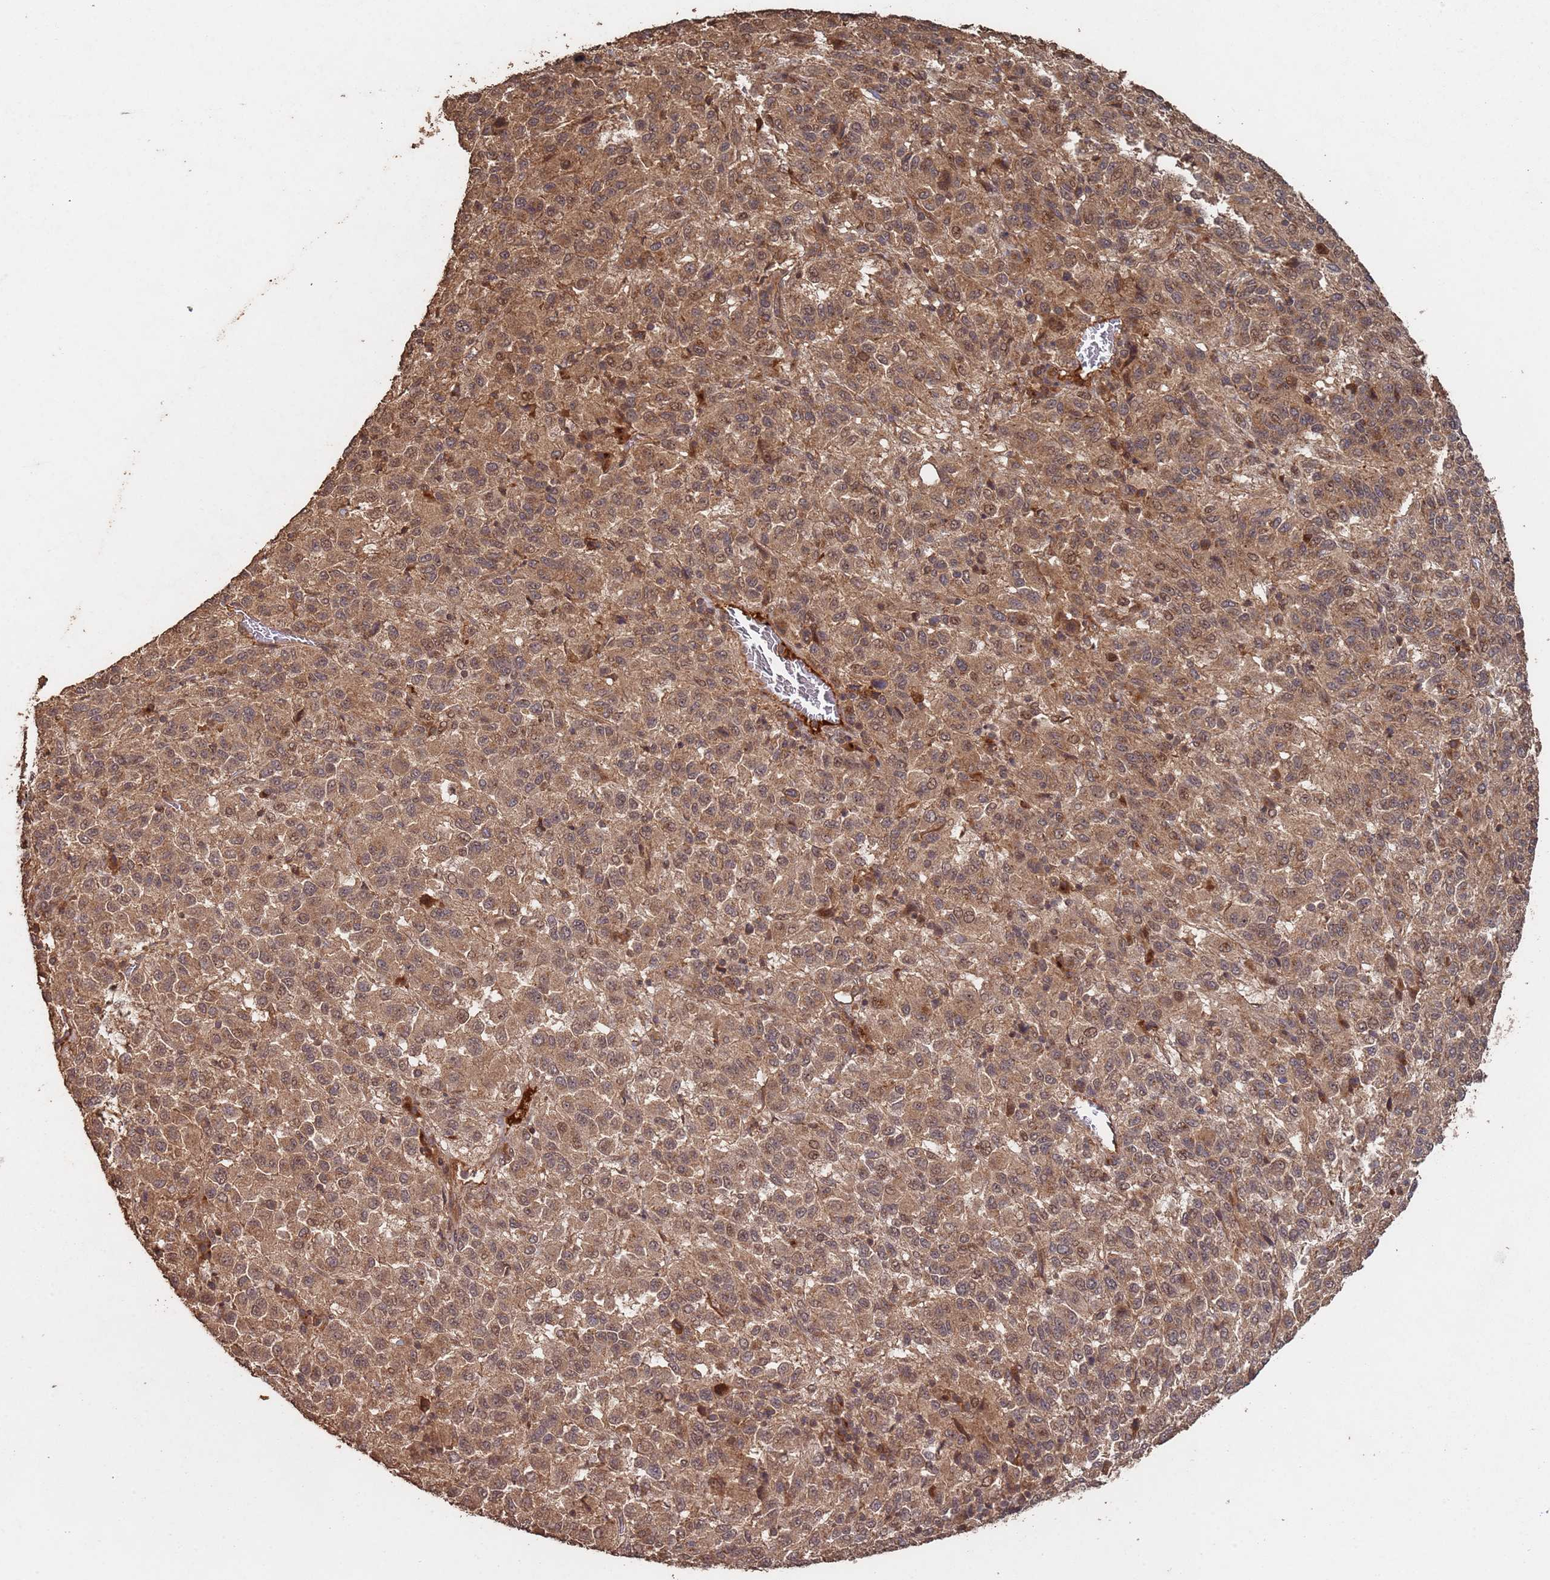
{"staining": {"intensity": "moderate", "quantity": ">75%", "location": "cytoplasmic/membranous,nuclear"}, "tissue": "melanoma", "cell_type": "Tumor cells", "image_type": "cancer", "snomed": [{"axis": "morphology", "description": "Malignant melanoma, Metastatic site"}, {"axis": "topography", "description": "Lung"}], "caption": "Melanoma stained with a brown dye shows moderate cytoplasmic/membranous and nuclear positive expression in about >75% of tumor cells.", "gene": "FRAT1", "patient": {"sex": "male", "age": 64}}